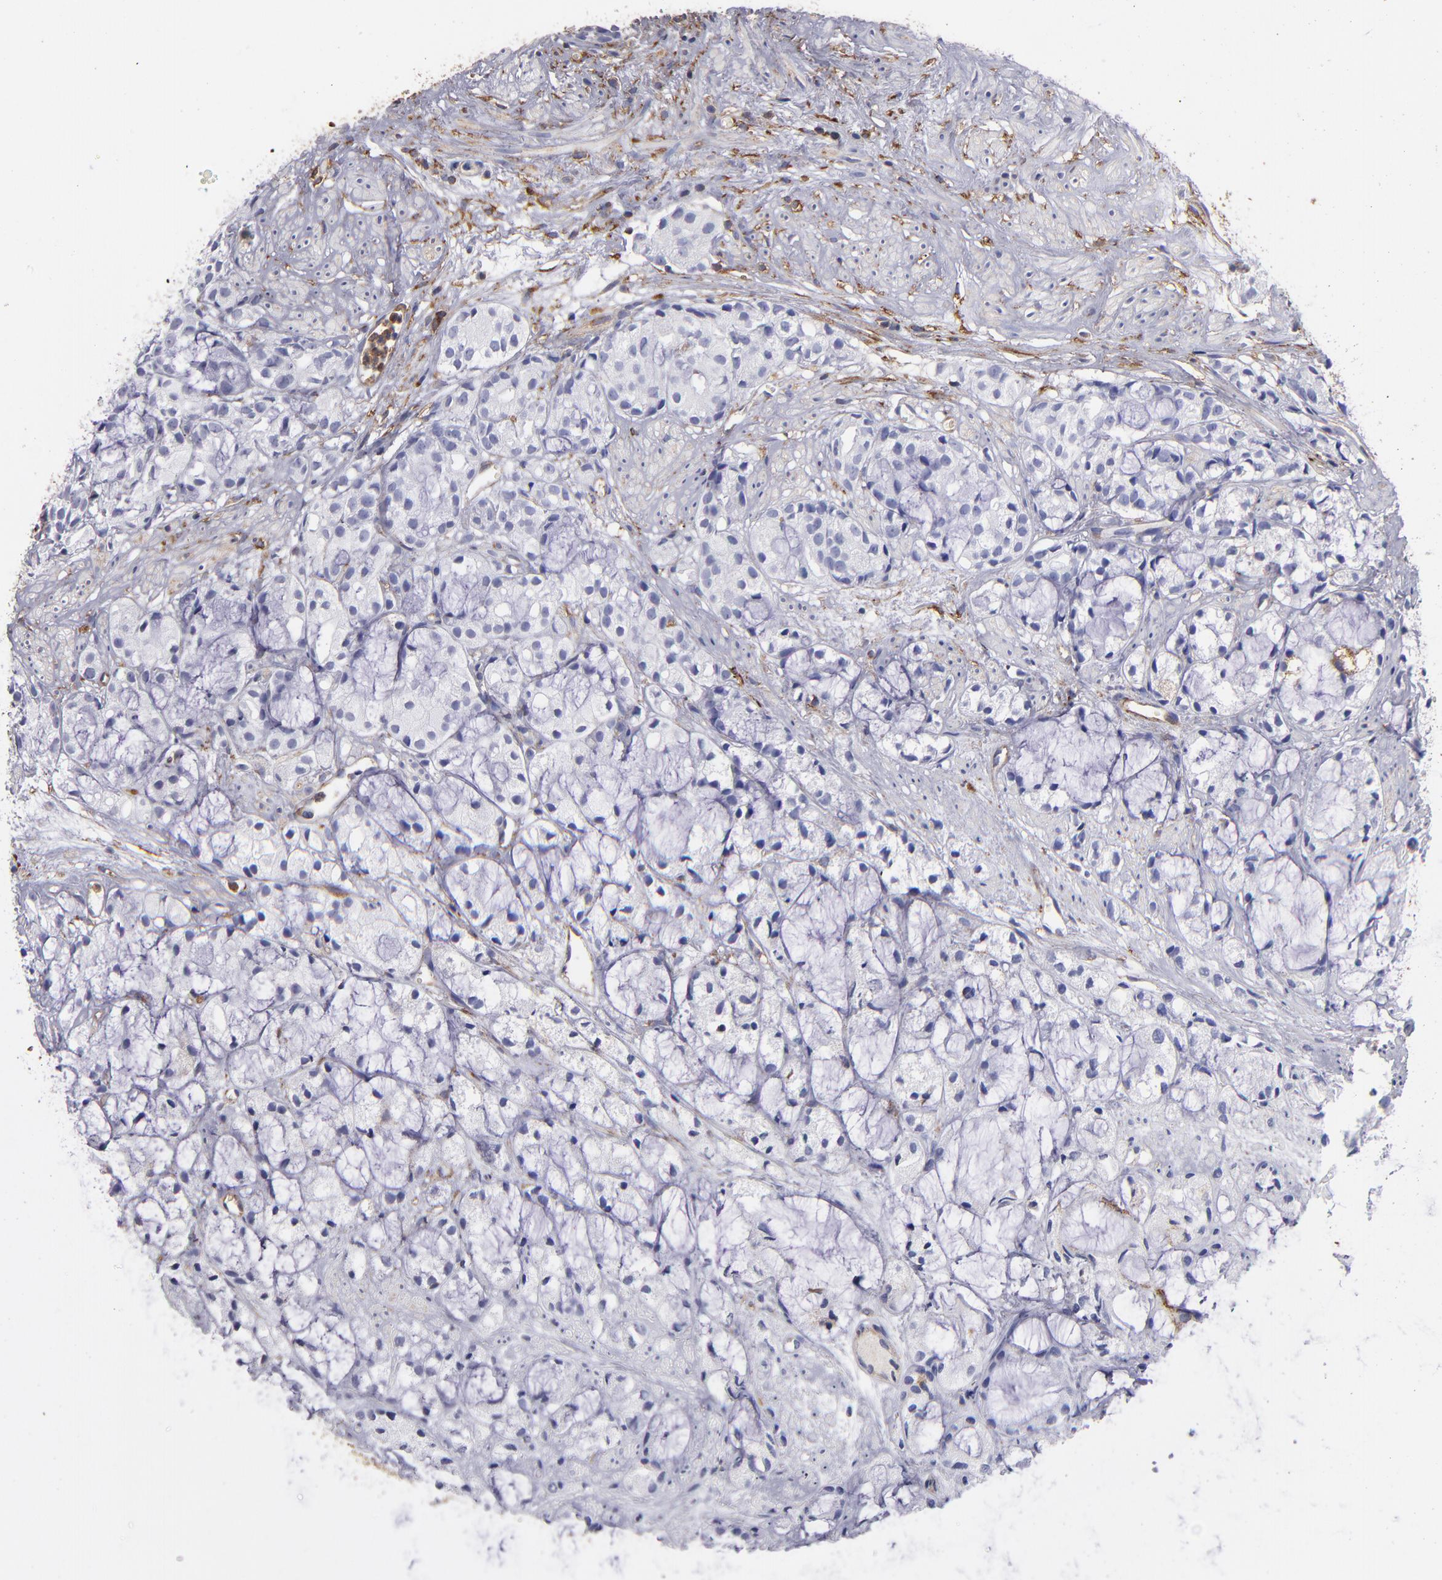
{"staining": {"intensity": "negative", "quantity": "none", "location": "none"}, "tissue": "prostate cancer", "cell_type": "Tumor cells", "image_type": "cancer", "snomed": [{"axis": "morphology", "description": "Adenocarcinoma, High grade"}, {"axis": "topography", "description": "Prostate"}], "caption": "Human prostate cancer stained for a protein using immunohistochemistry demonstrates no expression in tumor cells.", "gene": "MVP", "patient": {"sex": "male", "age": 85}}